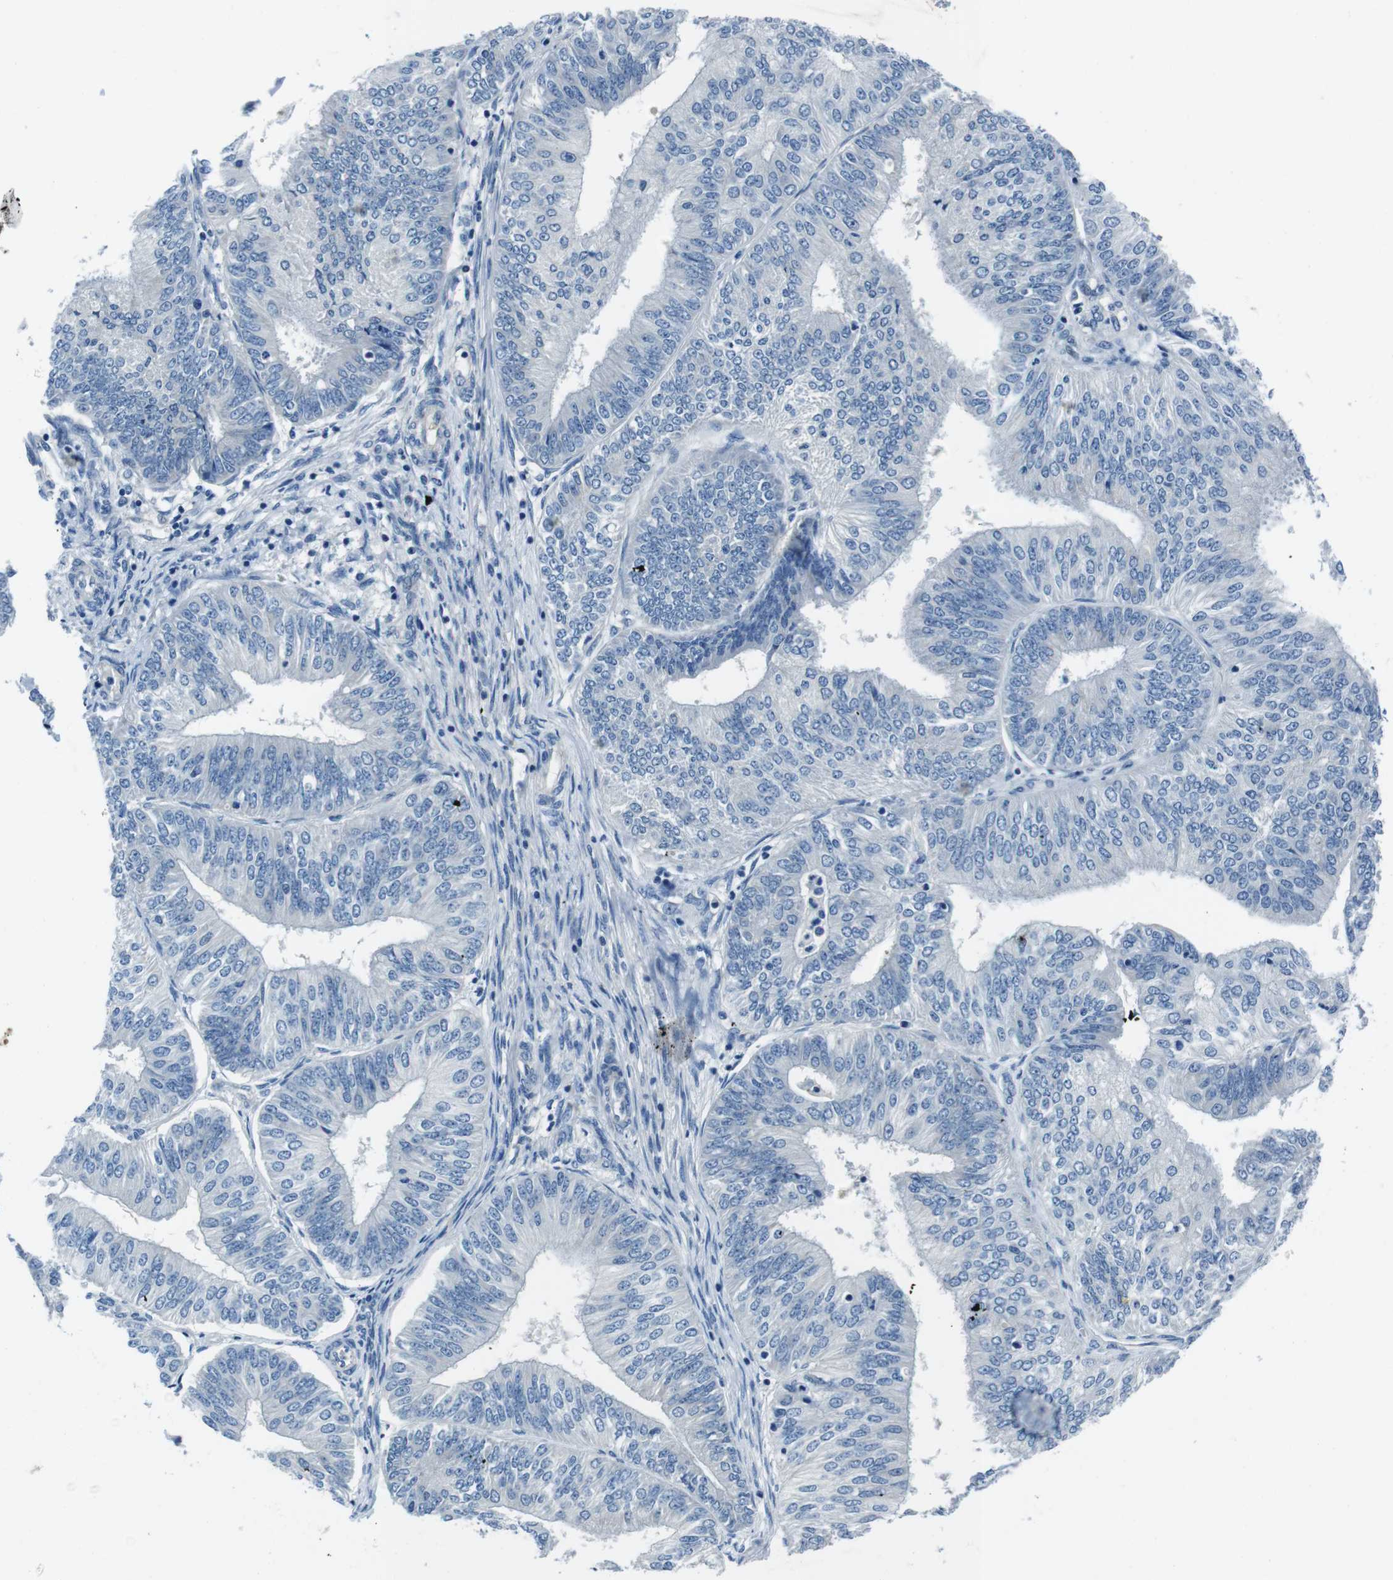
{"staining": {"intensity": "negative", "quantity": "none", "location": "none"}, "tissue": "endometrial cancer", "cell_type": "Tumor cells", "image_type": "cancer", "snomed": [{"axis": "morphology", "description": "Adenocarcinoma, NOS"}, {"axis": "topography", "description": "Endometrium"}], "caption": "Tumor cells are negative for protein expression in human adenocarcinoma (endometrial).", "gene": "CASQ1", "patient": {"sex": "female", "age": 58}}